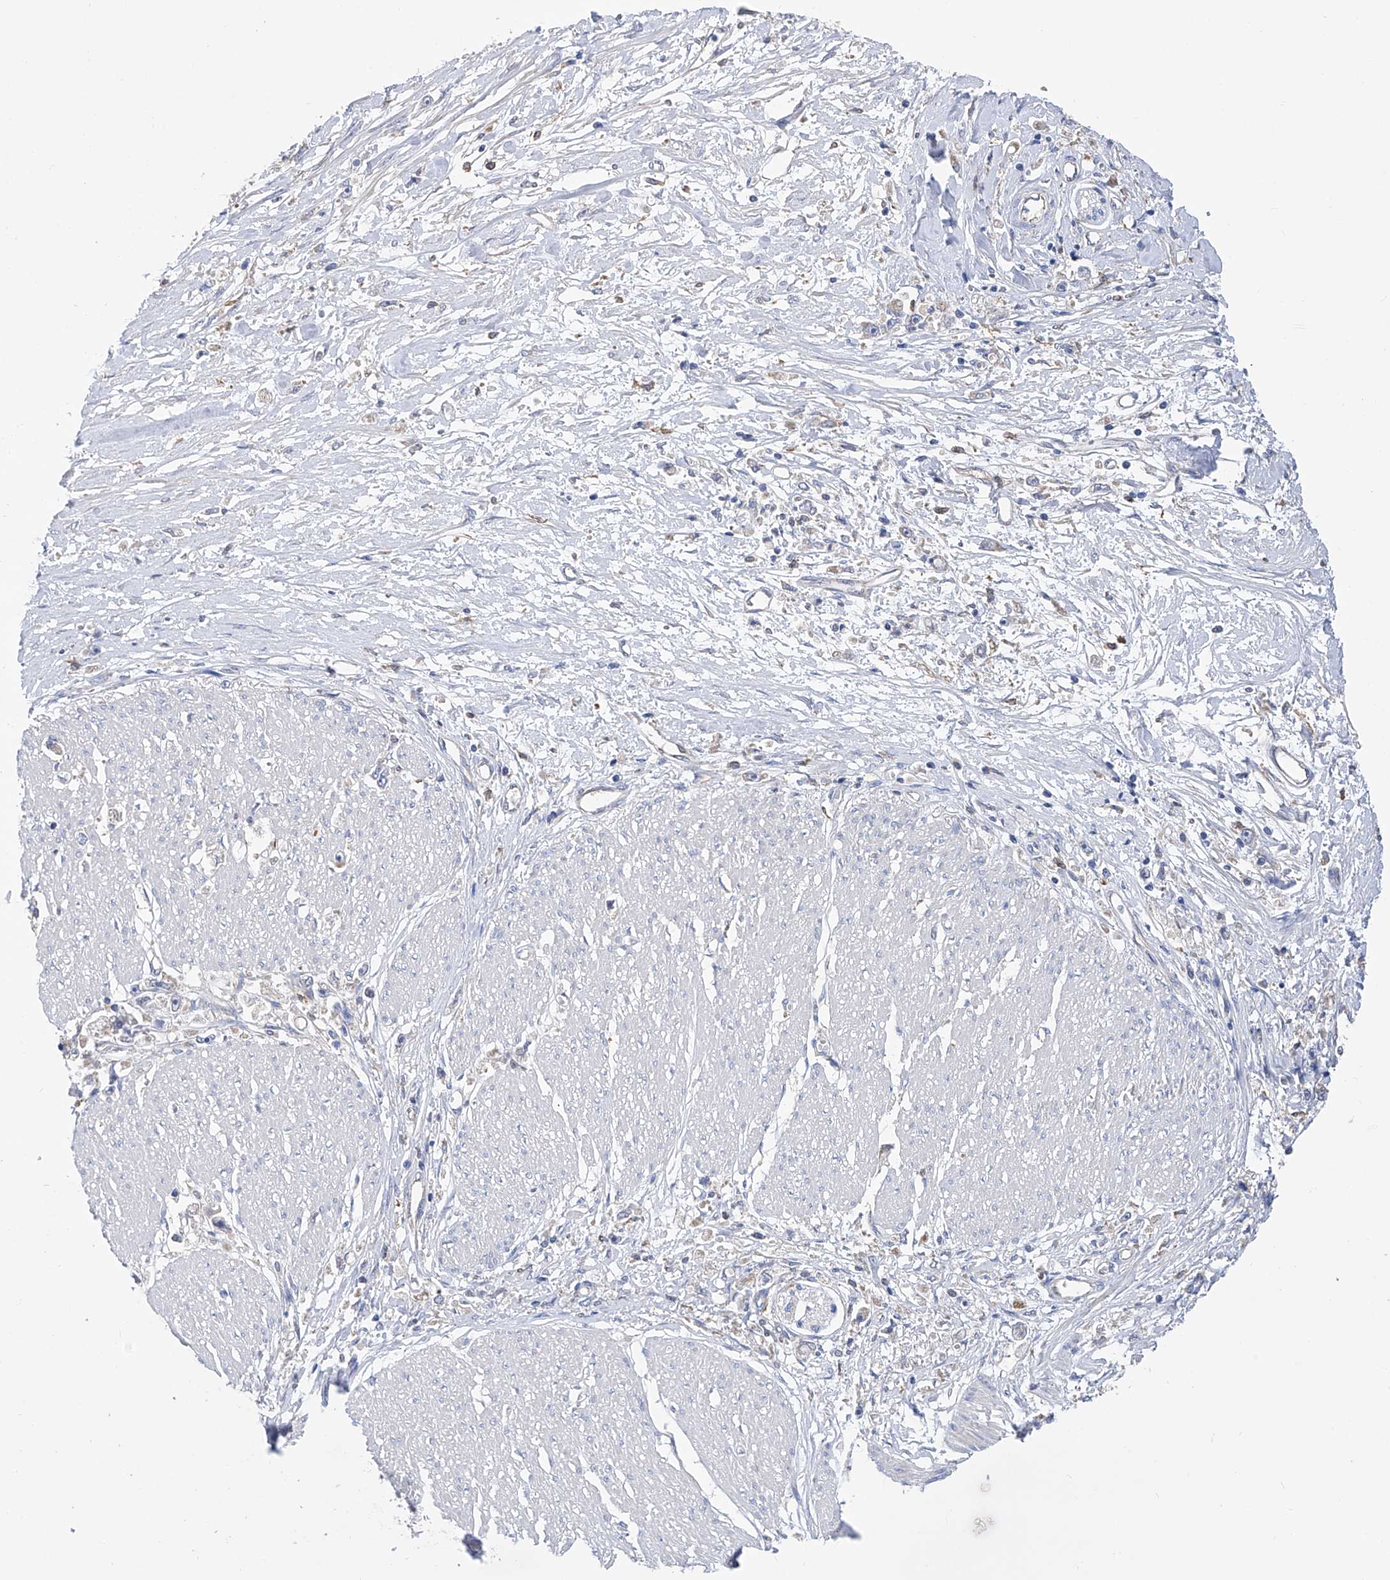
{"staining": {"intensity": "negative", "quantity": "none", "location": "none"}, "tissue": "stomach cancer", "cell_type": "Tumor cells", "image_type": "cancer", "snomed": [{"axis": "morphology", "description": "Adenocarcinoma, NOS"}, {"axis": "topography", "description": "Stomach"}], "caption": "A high-resolution histopathology image shows IHC staining of stomach adenocarcinoma, which reveals no significant positivity in tumor cells.", "gene": "SPATA20", "patient": {"sex": "female", "age": 59}}